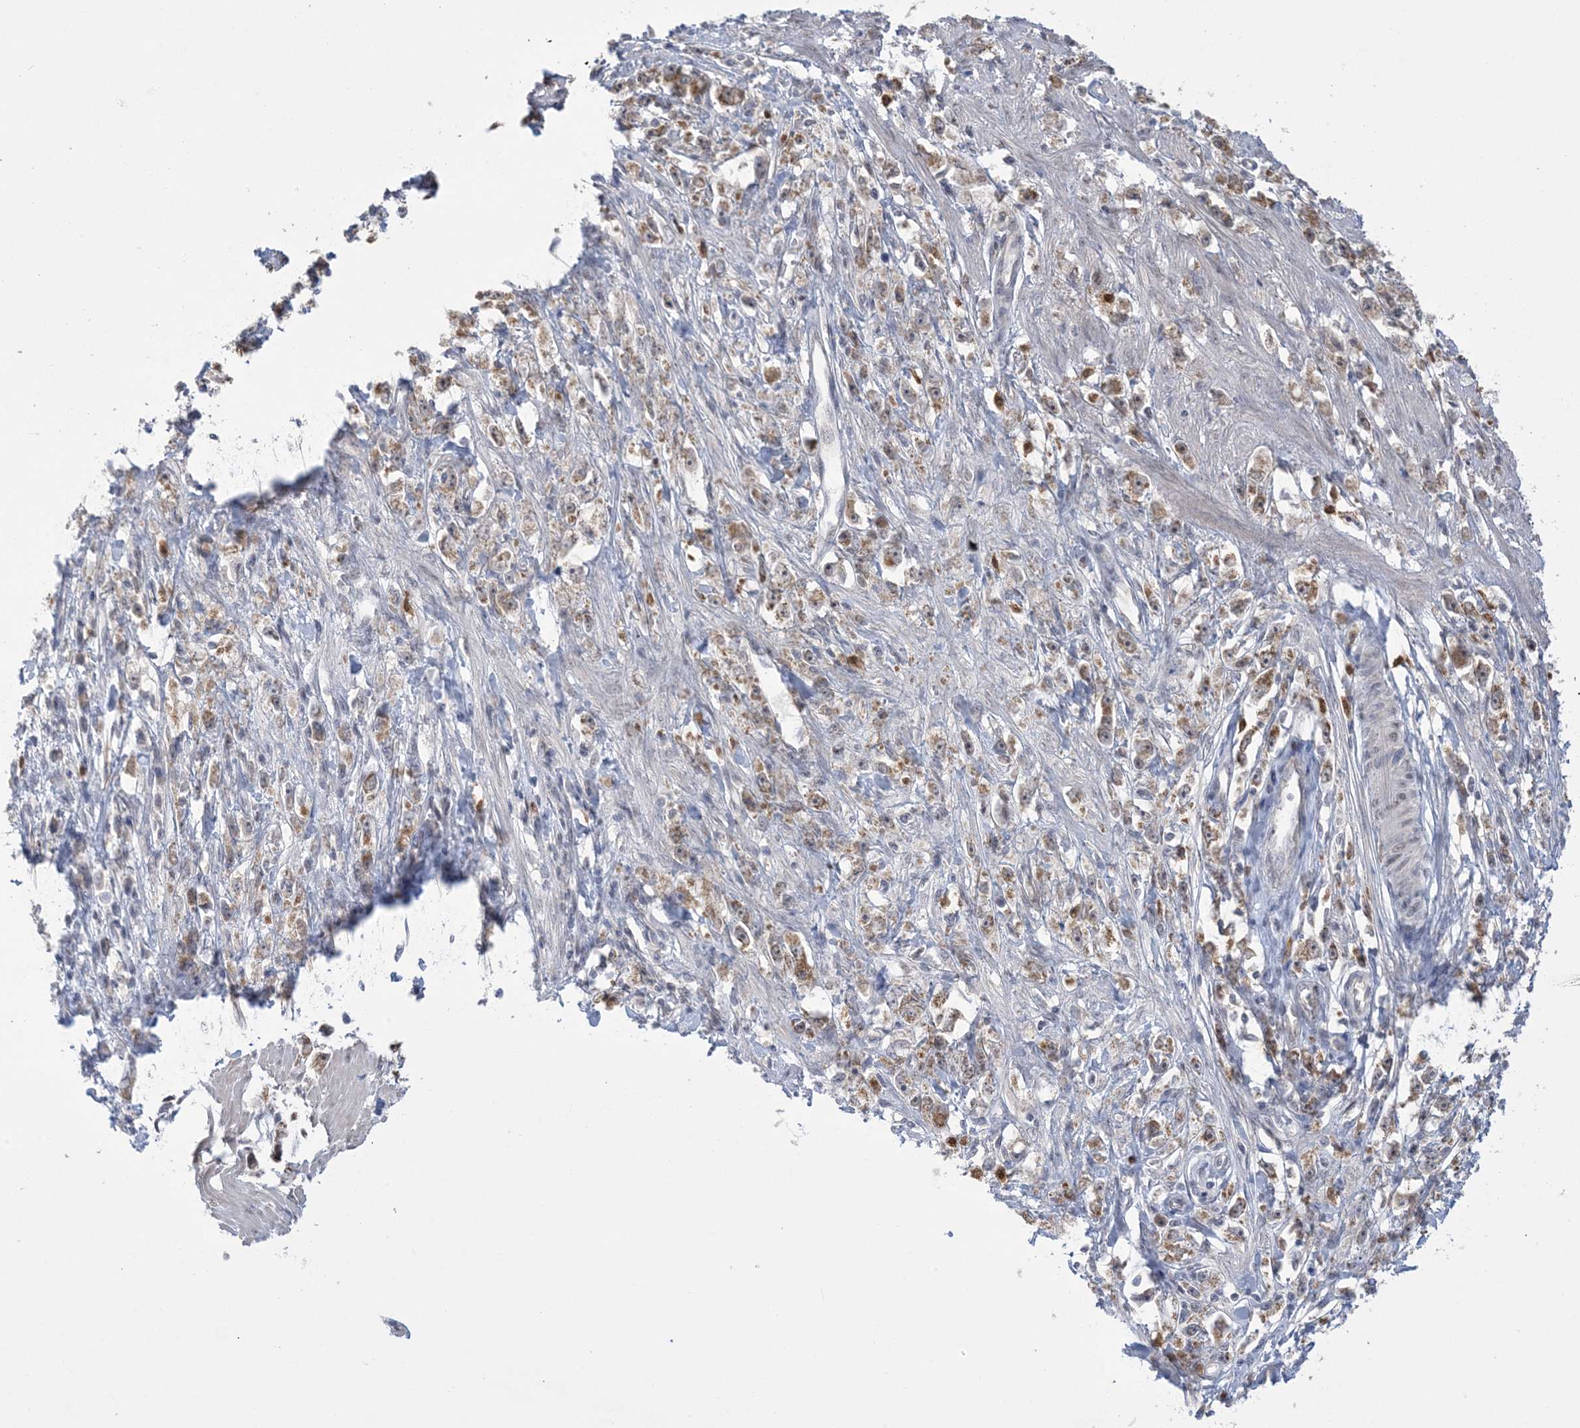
{"staining": {"intensity": "moderate", "quantity": ">75%", "location": "cytoplasmic/membranous"}, "tissue": "stomach cancer", "cell_type": "Tumor cells", "image_type": "cancer", "snomed": [{"axis": "morphology", "description": "Adenocarcinoma, NOS"}, {"axis": "topography", "description": "Stomach"}], "caption": "About >75% of tumor cells in stomach adenocarcinoma exhibit moderate cytoplasmic/membranous protein staining as visualized by brown immunohistochemical staining.", "gene": "TRMT10C", "patient": {"sex": "female", "age": 59}}